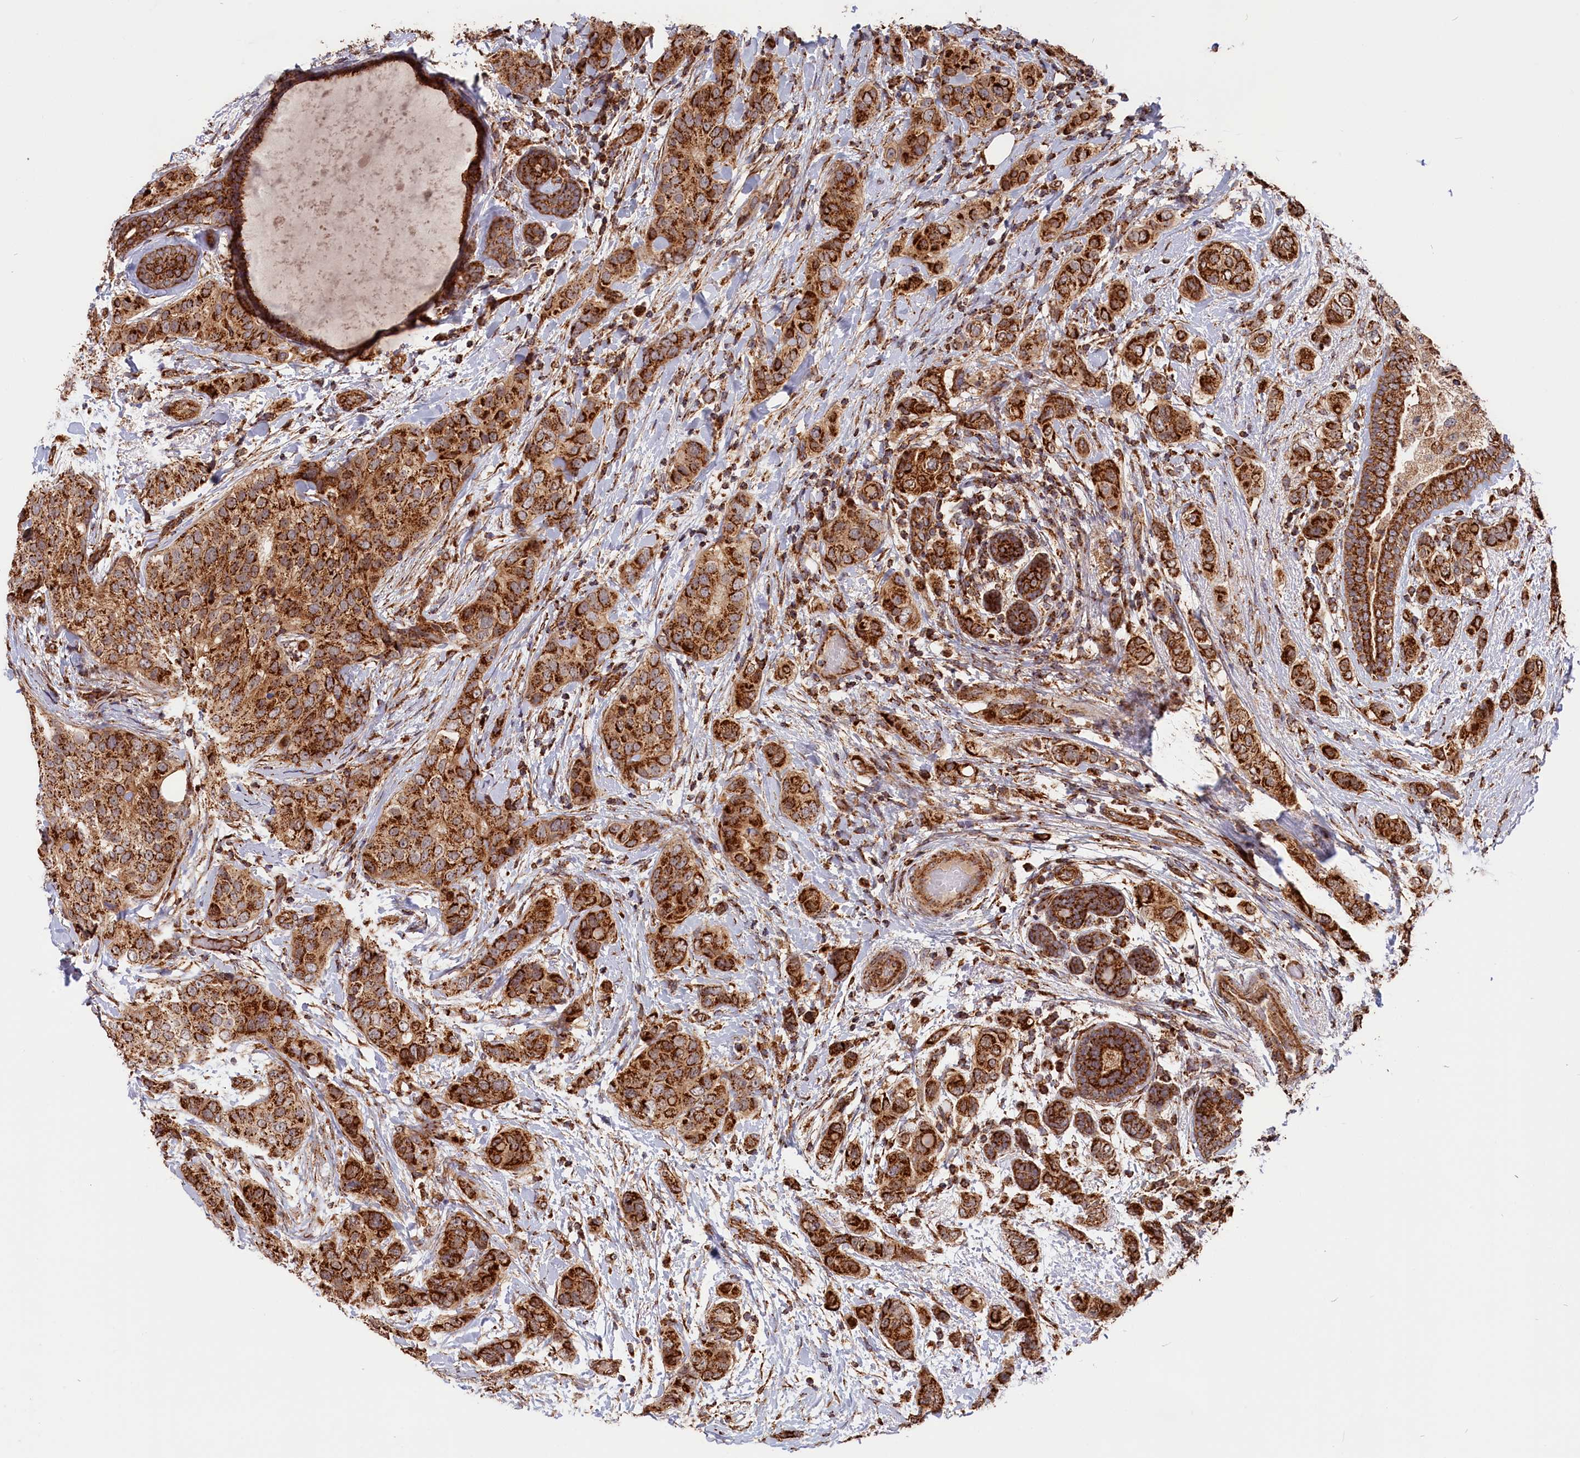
{"staining": {"intensity": "strong", "quantity": ">75%", "location": "cytoplasmic/membranous"}, "tissue": "breast cancer", "cell_type": "Tumor cells", "image_type": "cancer", "snomed": [{"axis": "morphology", "description": "Lobular carcinoma"}, {"axis": "topography", "description": "Breast"}], "caption": "Strong cytoplasmic/membranous staining is appreciated in approximately >75% of tumor cells in lobular carcinoma (breast).", "gene": "MACROD1", "patient": {"sex": "female", "age": 51}}